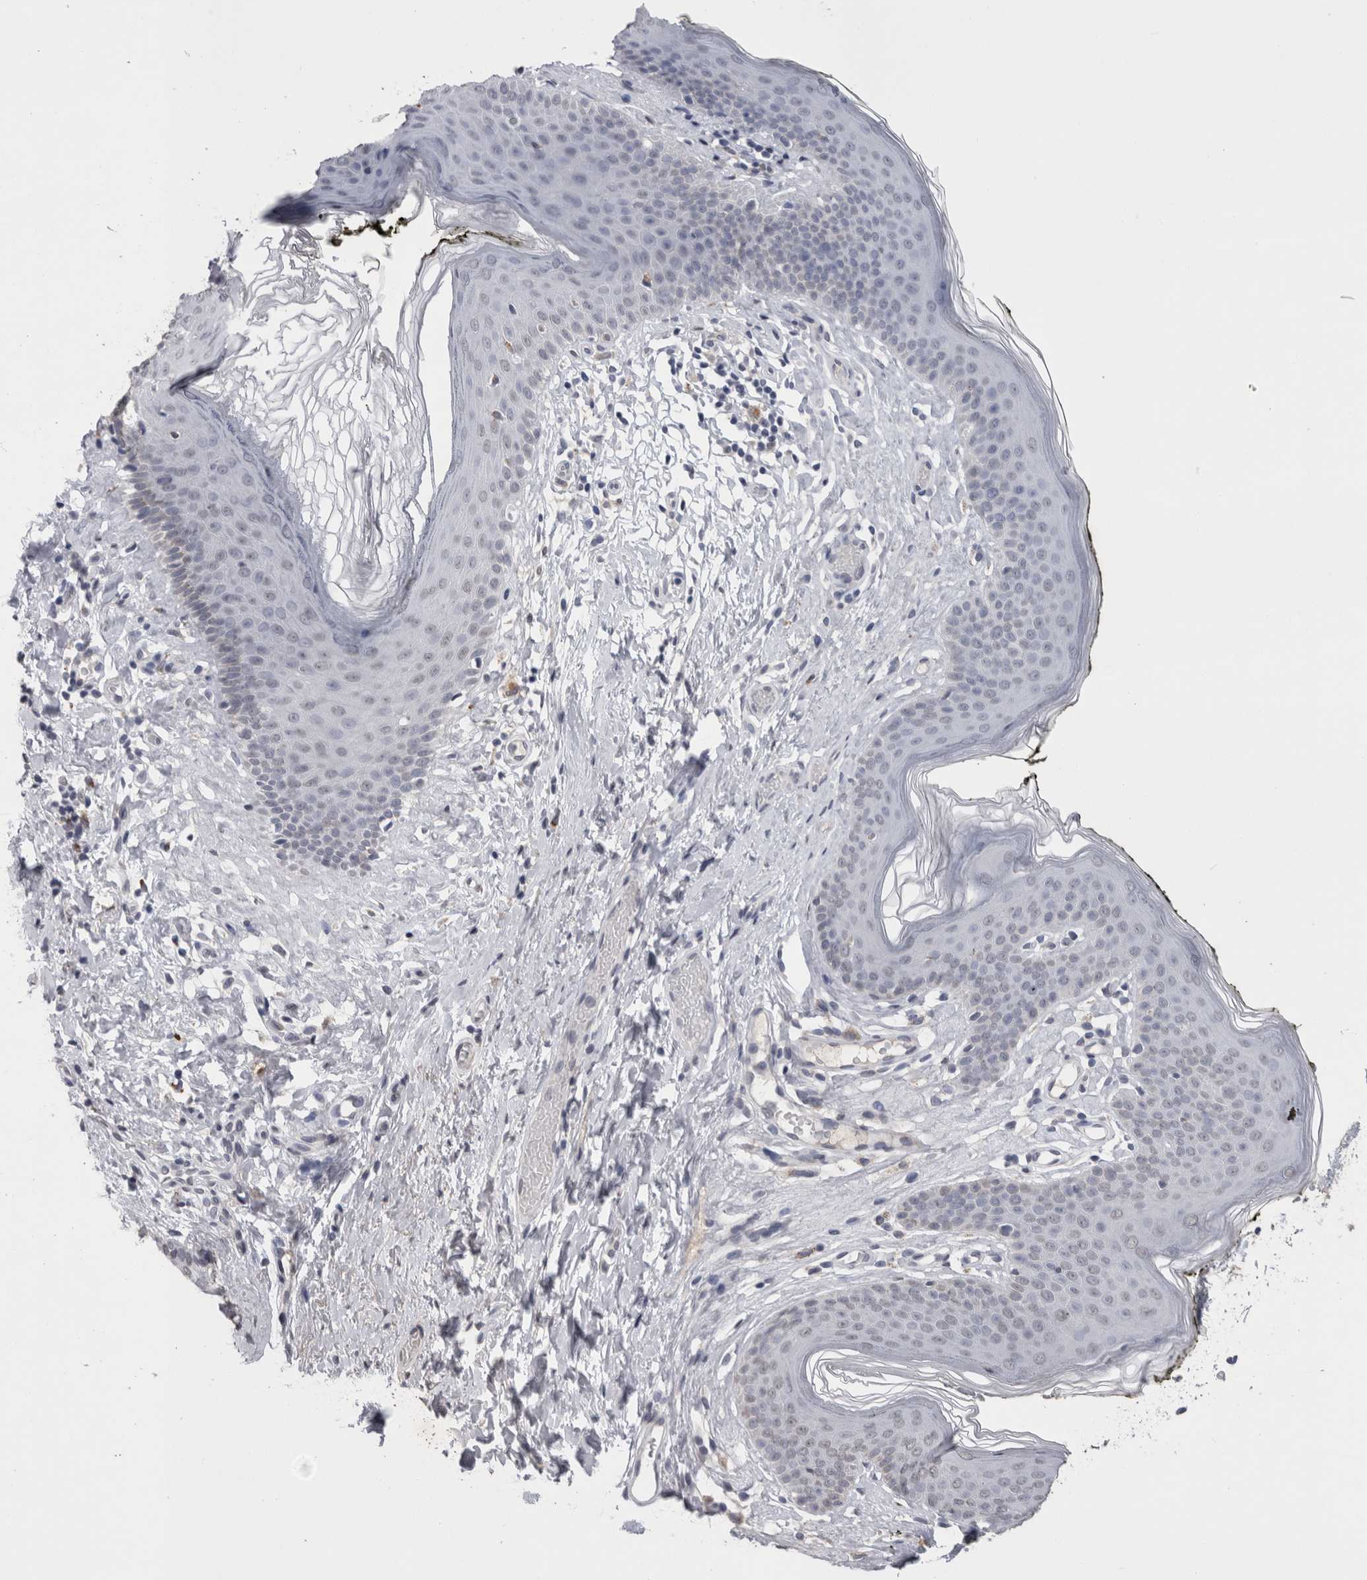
{"staining": {"intensity": "weak", "quantity": "<25%", "location": "cytoplasmic/membranous"}, "tissue": "skin", "cell_type": "Epidermal cells", "image_type": "normal", "snomed": [{"axis": "morphology", "description": "Normal tissue, NOS"}, {"axis": "morphology", "description": "Inflammation, NOS"}, {"axis": "topography", "description": "Vulva"}], "caption": "The image exhibits no significant staining in epidermal cells of skin.", "gene": "PAX5", "patient": {"sex": "female", "age": 84}}